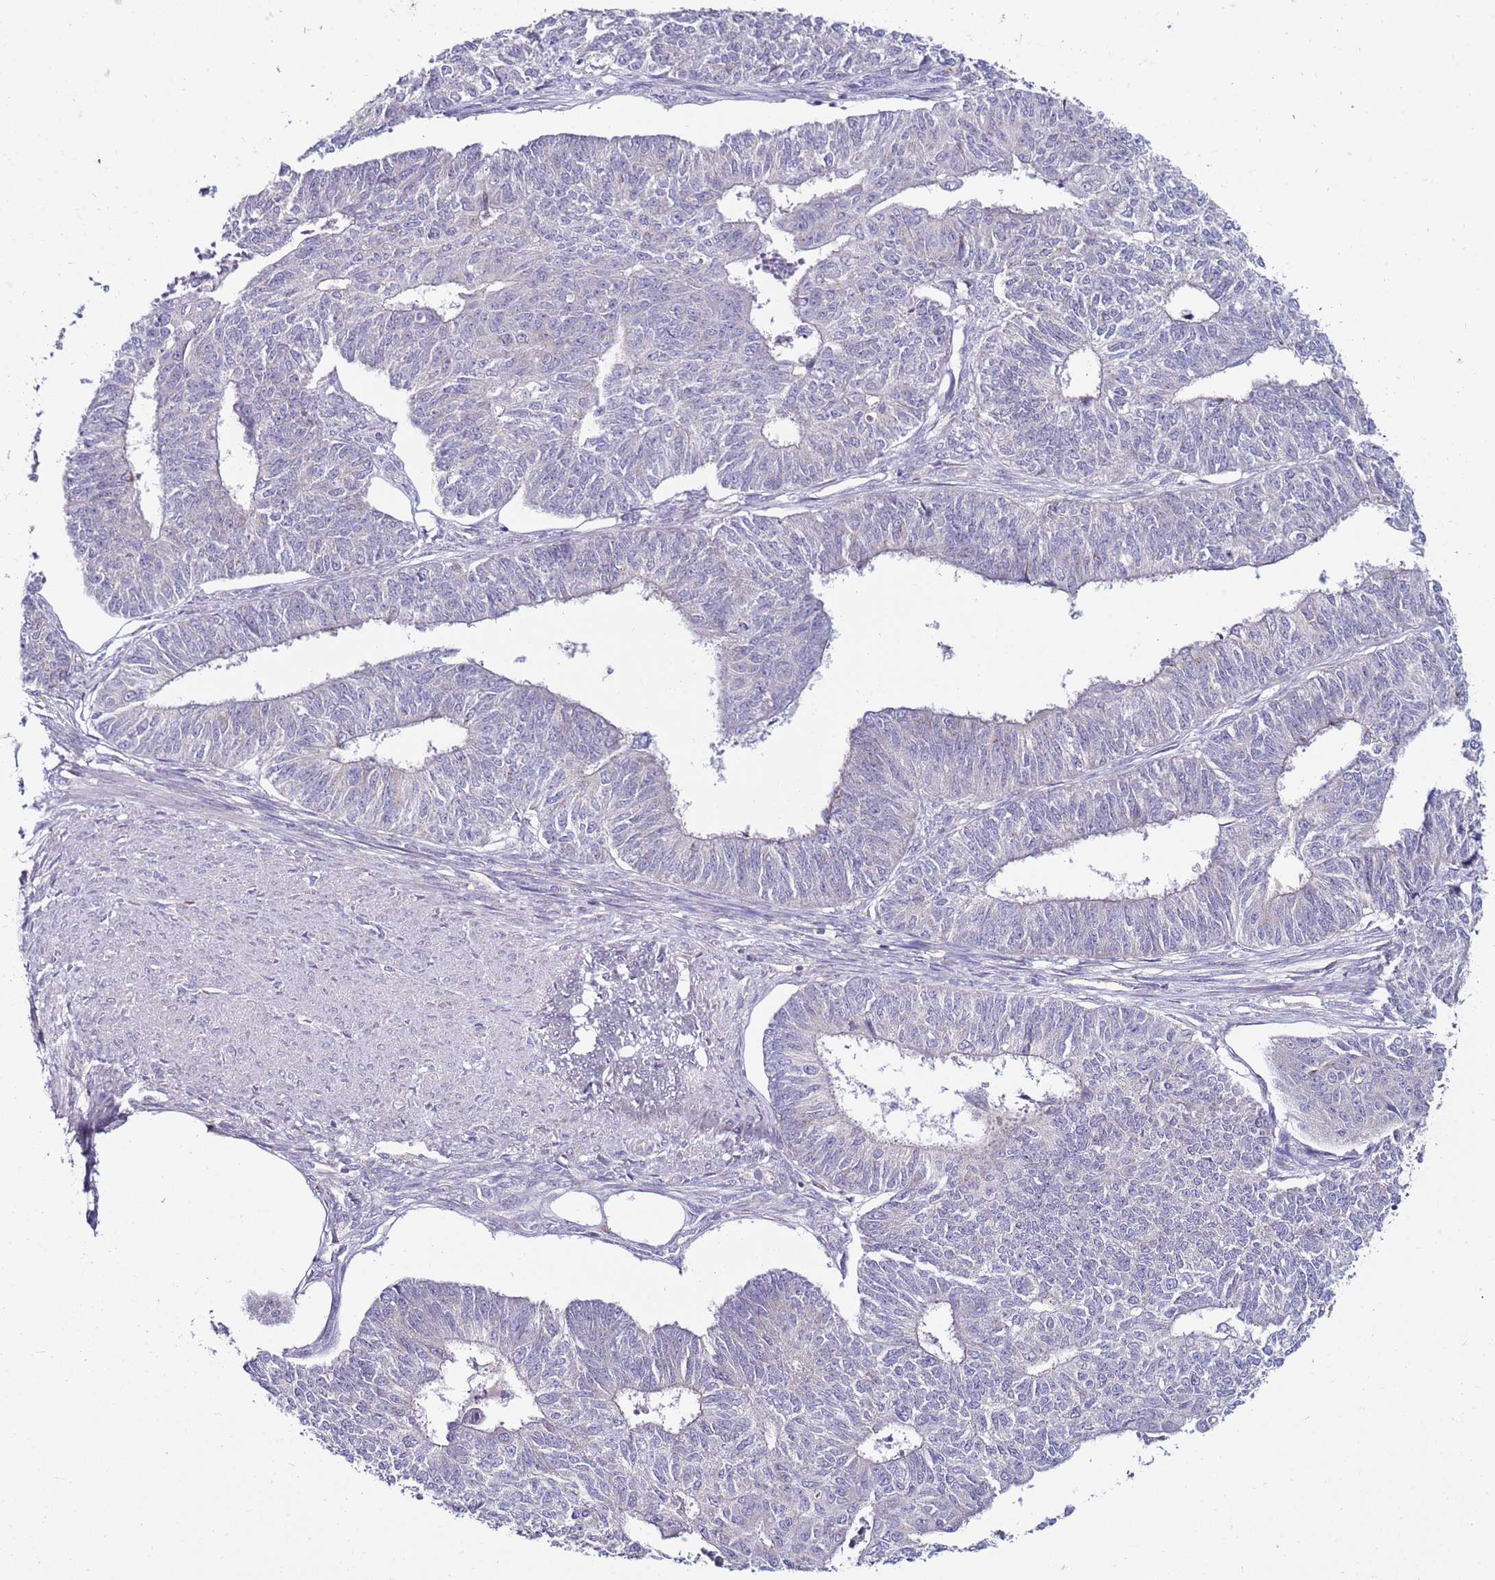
{"staining": {"intensity": "negative", "quantity": "none", "location": "none"}, "tissue": "endometrial cancer", "cell_type": "Tumor cells", "image_type": "cancer", "snomed": [{"axis": "morphology", "description": "Adenocarcinoma, NOS"}, {"axis": "topography", "description": "Endometrium"}], "caption": "Histopathology image shows no significant protein staining in tumor cells of adenocarcinoma (endometrial). (IHC, brightfield microscopy, high magnification).", "gene": "GPN3", "patient": {"sex": "female", "age": 32}}